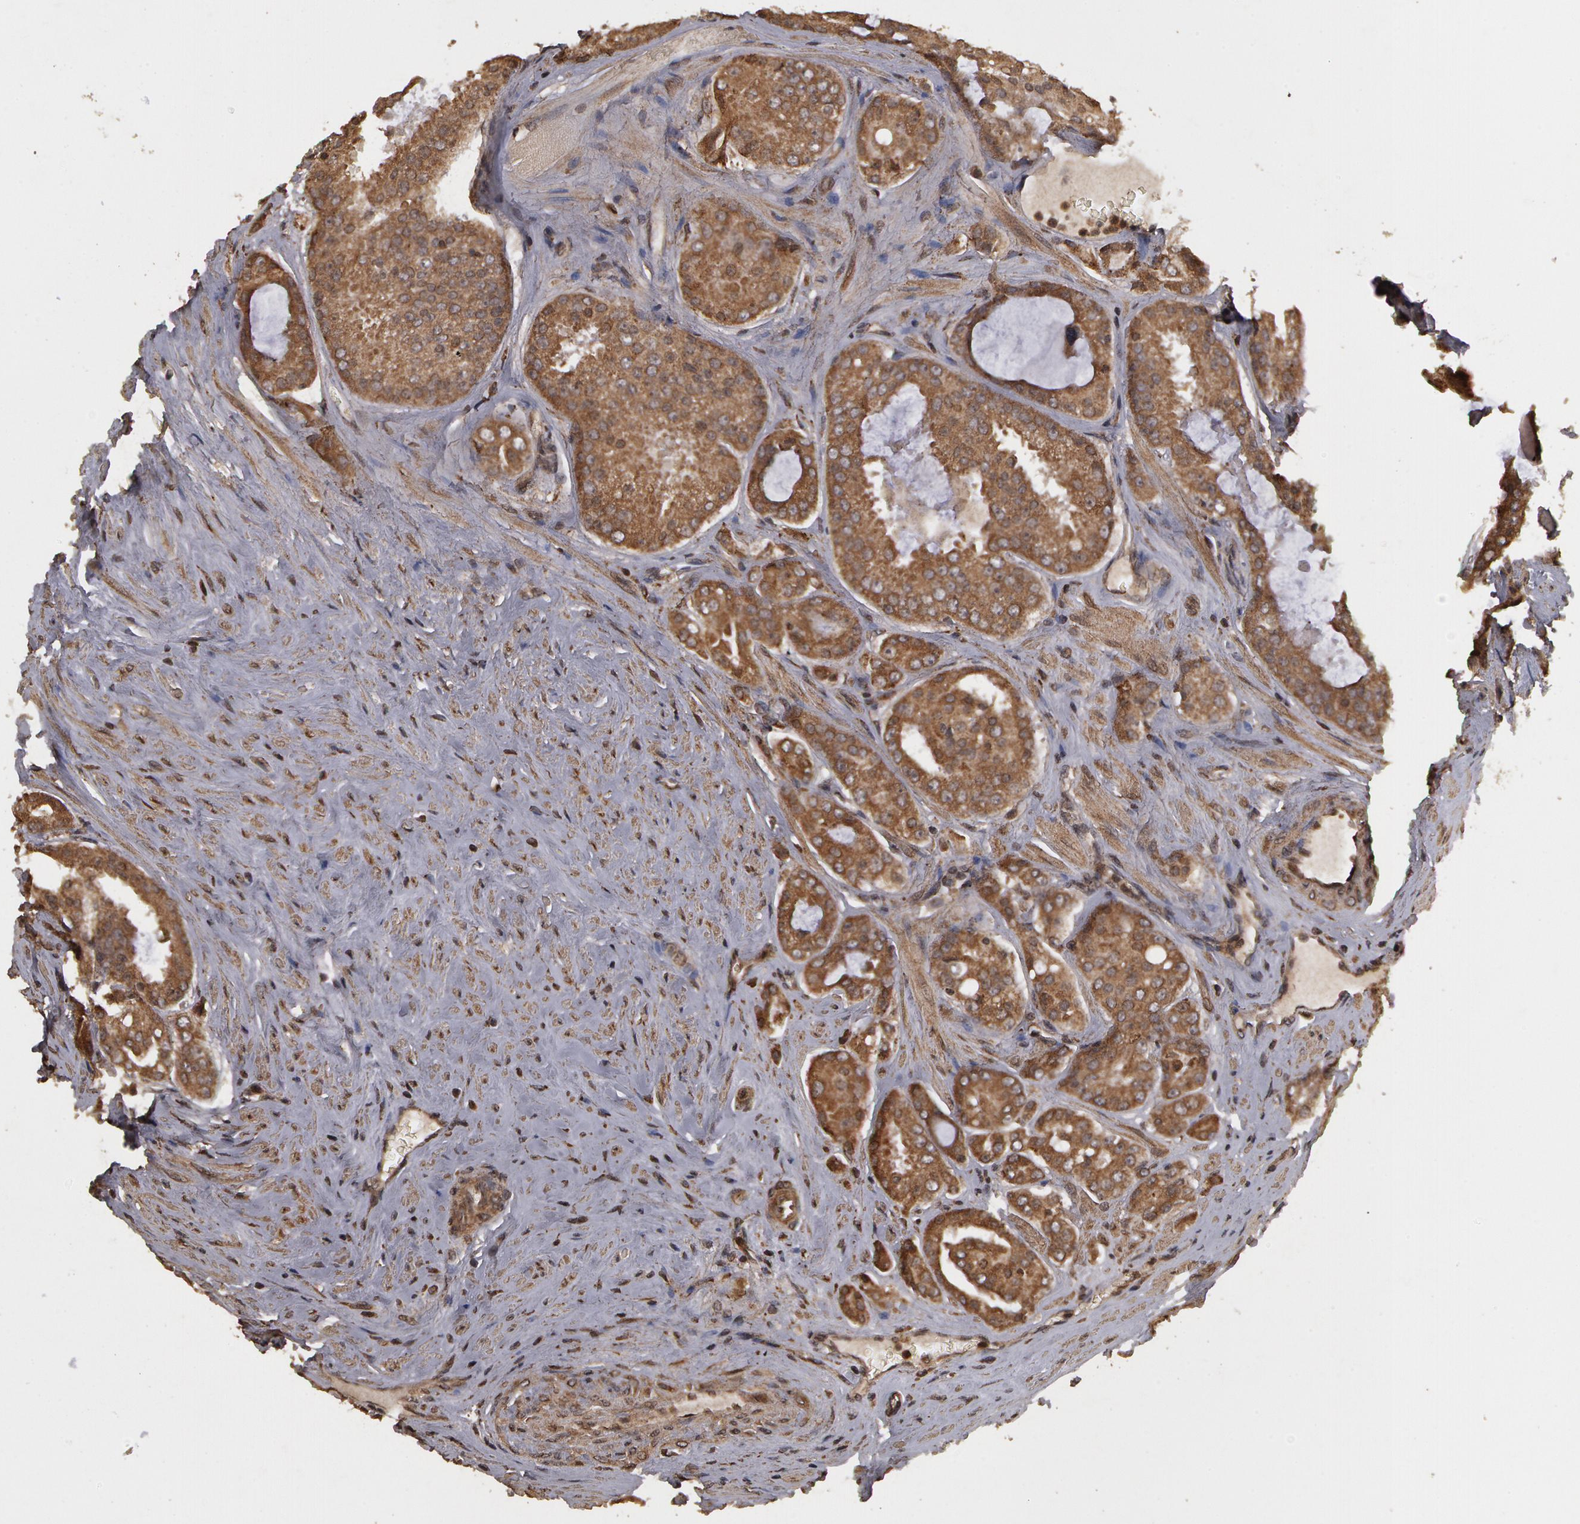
{"staining": {"intensity": "moderate", "quantity": ">75%", "location": "cytoplasmic/membranous"}, "tissue": "prostate cancer", "cell_type": "Tumor cells", "image_type": "cancer", "snomed": [{"axis": "morphology", "description": "Adenocarcinoma, Medium grade"}, {"axis": "topography", "description": "Prostate"}], "caption": "A histopathology image showing moderate cytoplasmic/membranous expression in approximately >75% of tumor cells in prostate medium-grade adenocarcinoma, as visualized by brown immunohistochemical staining.", "gene": "CALR", "patient": {"sex": "male", "age": 60}}